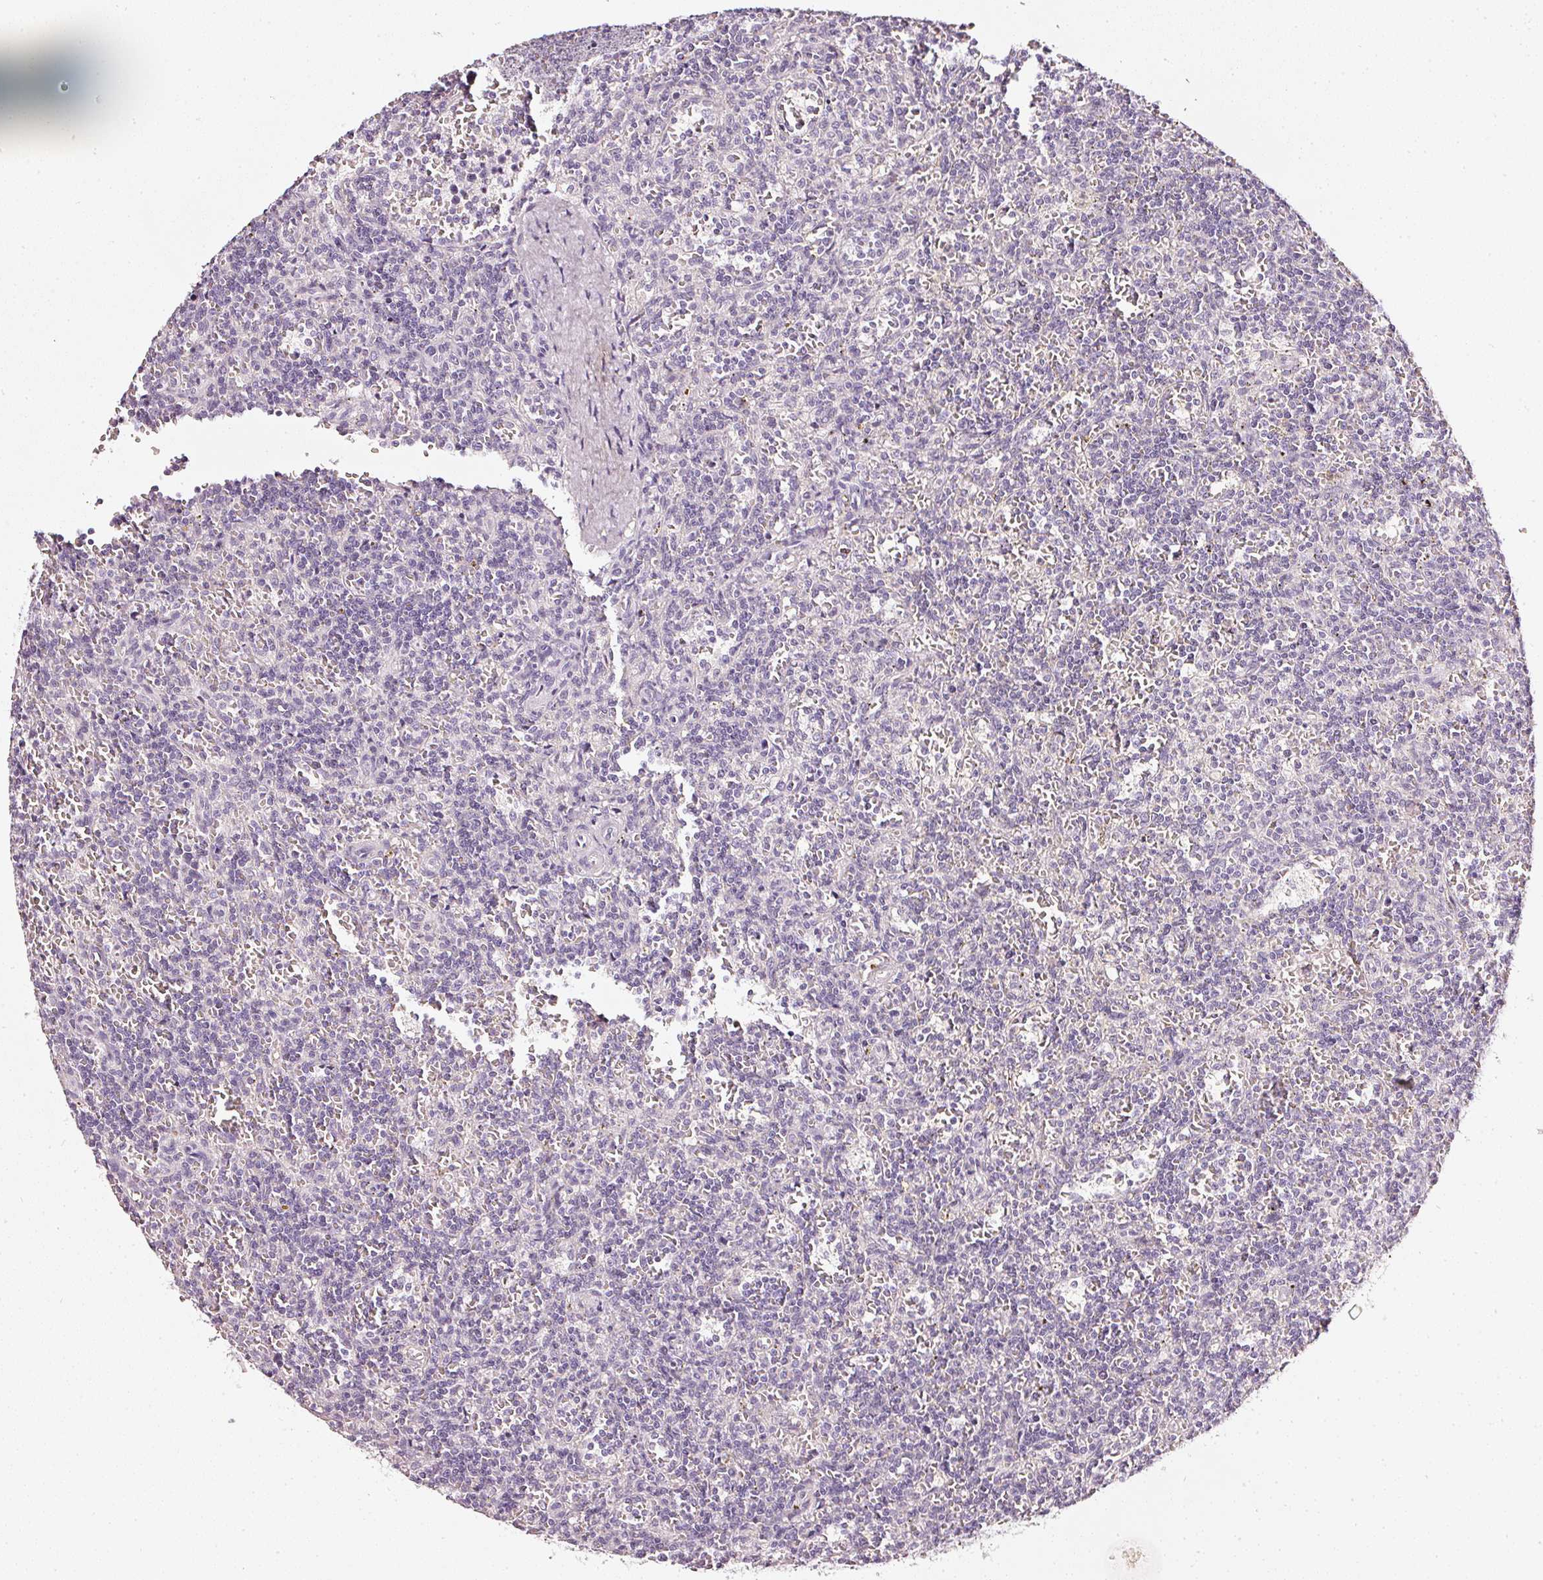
{"staining": {"intensity": "negative", "quantity": "none", "location": "none"}, "tissue": "lymphoma", "cell_type": "Tumor cells", "image_type": "cancer", "snomed": [{"axis": "morphology", "description": "Malignant lymphoma, non-Hodgkin's type, Low grade"}, {"axis": "topography", "description": "Spleen"}], "caption": "Lymphoma stained for a protein using immunohistochemistry displays no staining tumor cells.", "gene": "CNP", "patient": {"sex": "male", "age": 73}}